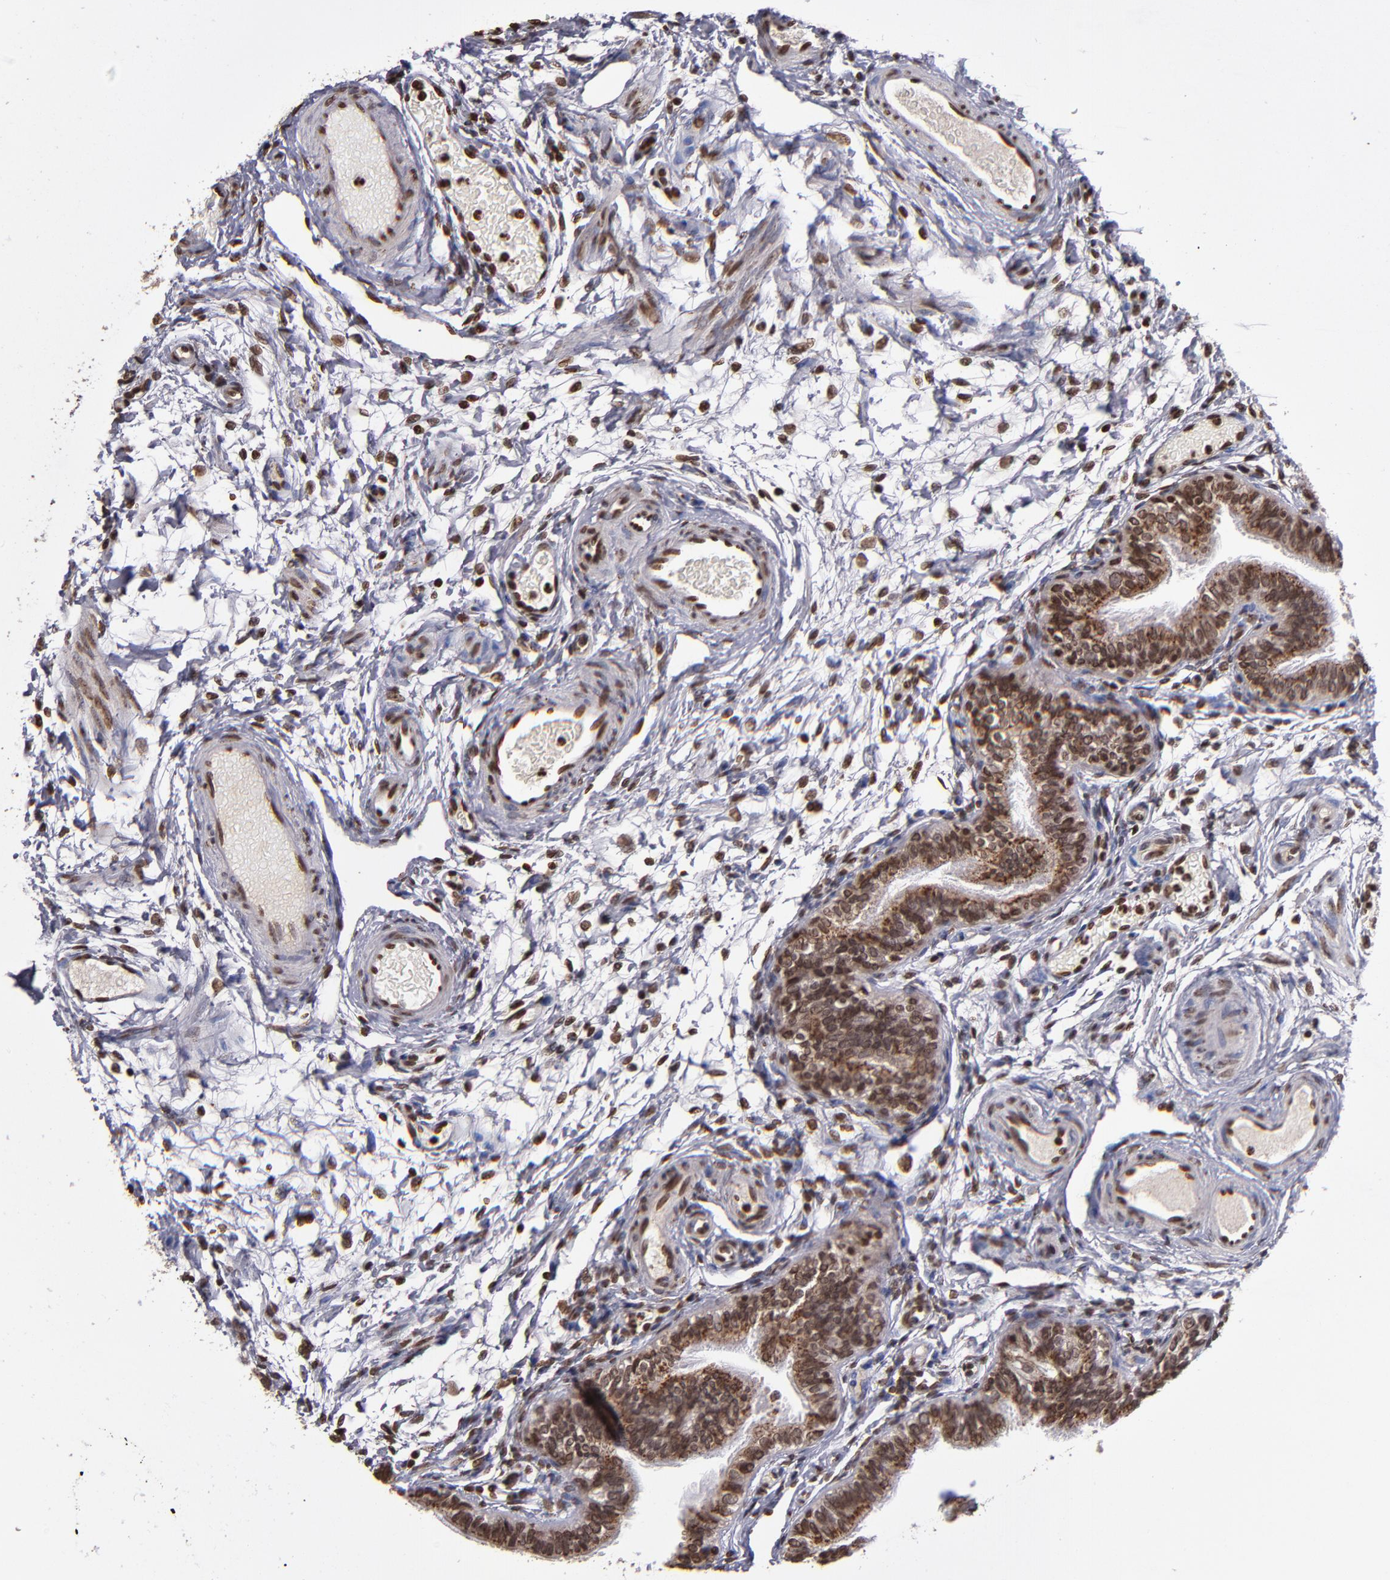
{"staining": {"intensity": "strong", "quantity": ">75%", "location": "cytoplasmic/membranous,nuclear"}, "tissue": "fallopian tube", "cell_type": "Glandular cells", "image_type": "normal", "snomed": [{"axis": "morphology", "description": "Normal tissue, NOS"}, {"axis": "morphology", "description": "Dermoid, NOS"}, {"axis": "topography", "description": "Fallopian tube"}], "caption": "This photomicrograph reveals IHC staining of normal human fallopian tube, with high strong cytoplasmic/membranous,nuclear expression in about >75% of glandular cells.", "gene": "CSDC2", "patient": {"sex": "female", "age": 33}}